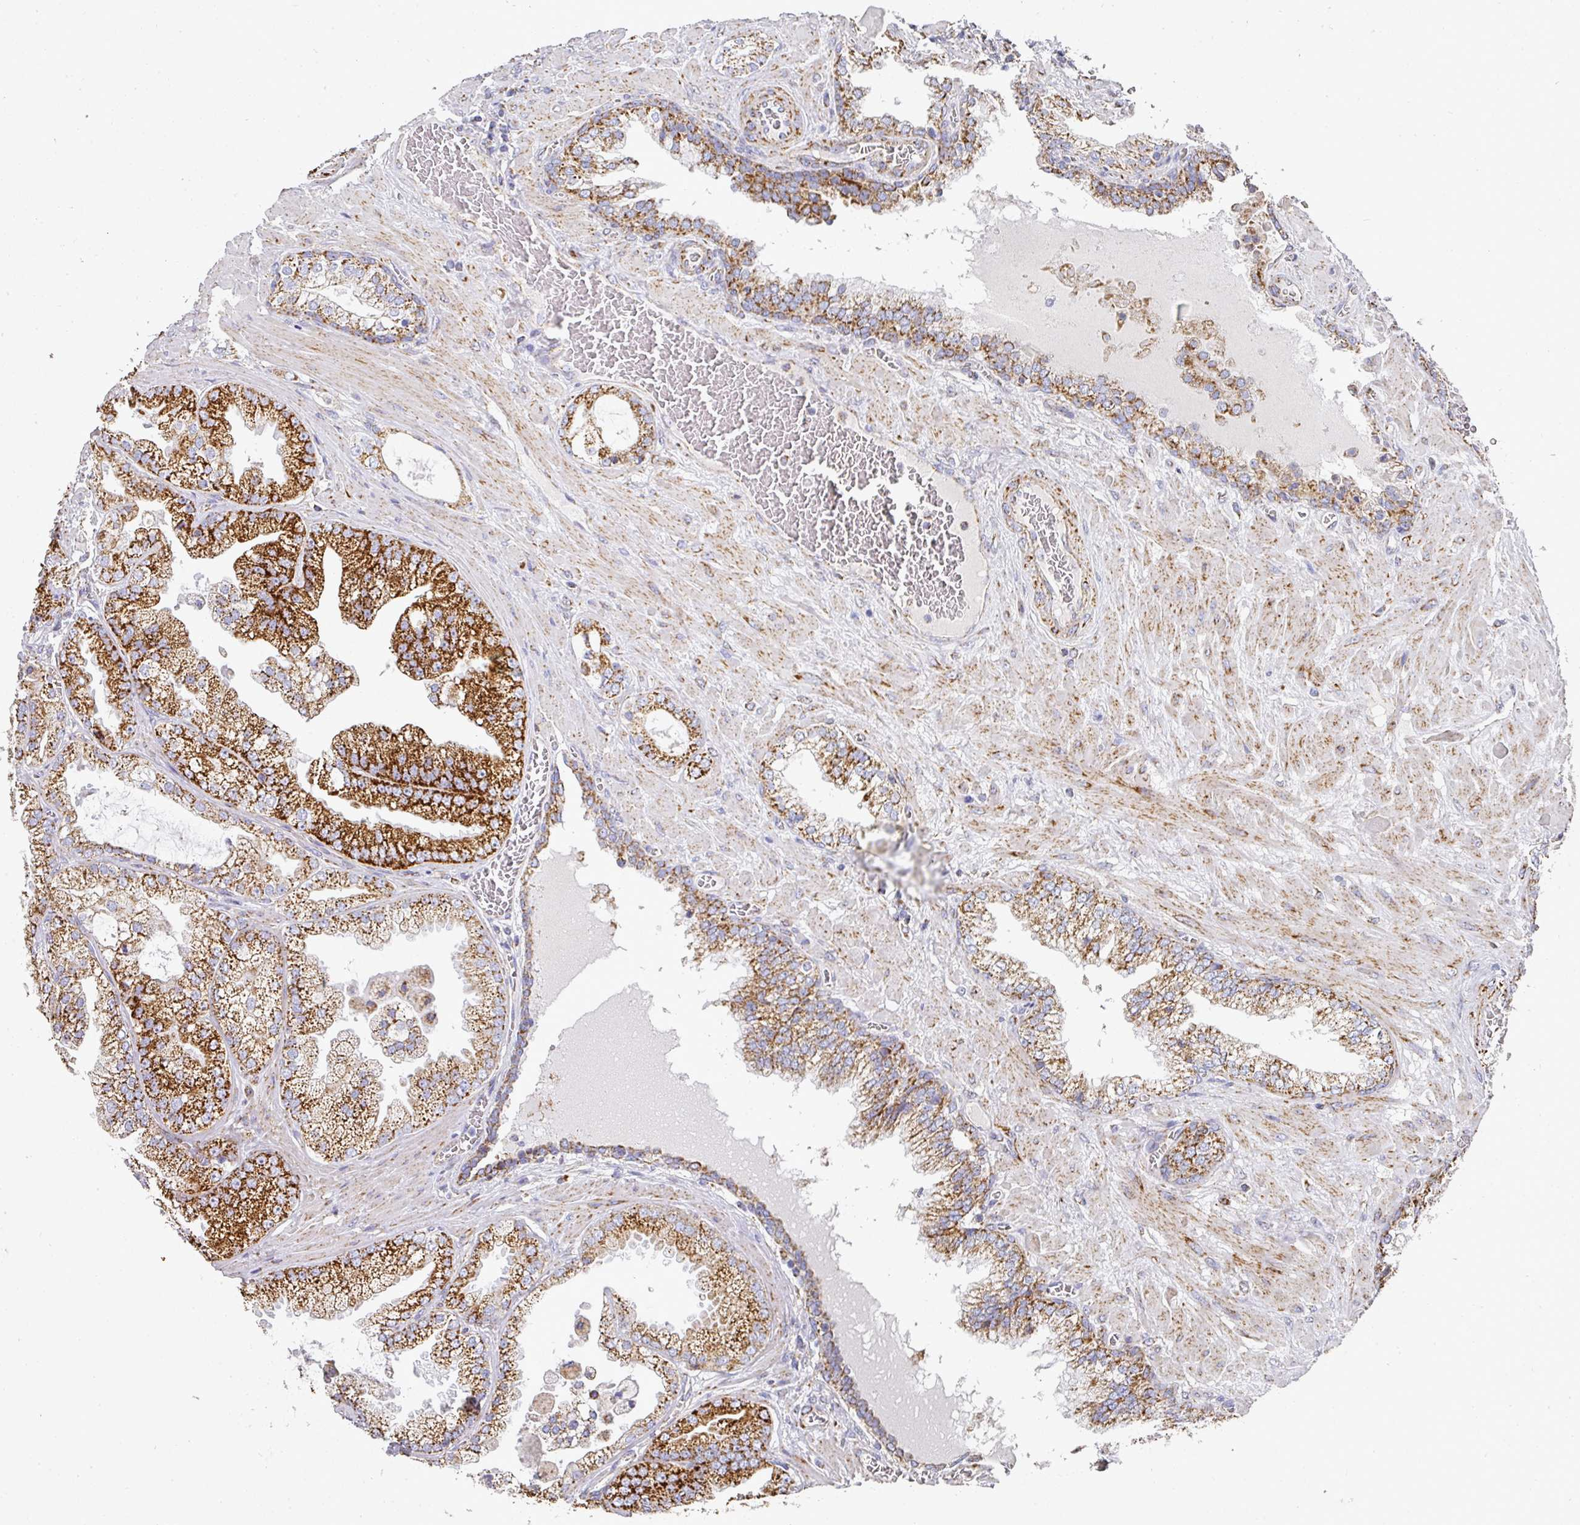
{"staining": {"intensity": "strong", "quantity": ">75%", "location": "cytoplasmic/membranous"}, "tissue": "prostate cancer", "cell_type": "Tumor cells", "image_type": "cancer", "snomed": [{"axis": "morphology", "description": "Adenocarcinoma, Low grade"}, {"axis": "topography", "description": "Prostate"}], "caption": "An IHC micrograph of neoplastic tissue is shown. Protein staining in brown highlights strong cytoplasmic/membranous positivity in prostate cancer (low-grade adenocarcinoma) within tumor cells.", "gene": "UQCRFS1", "patient": {"sex": "male", "age": 57}}